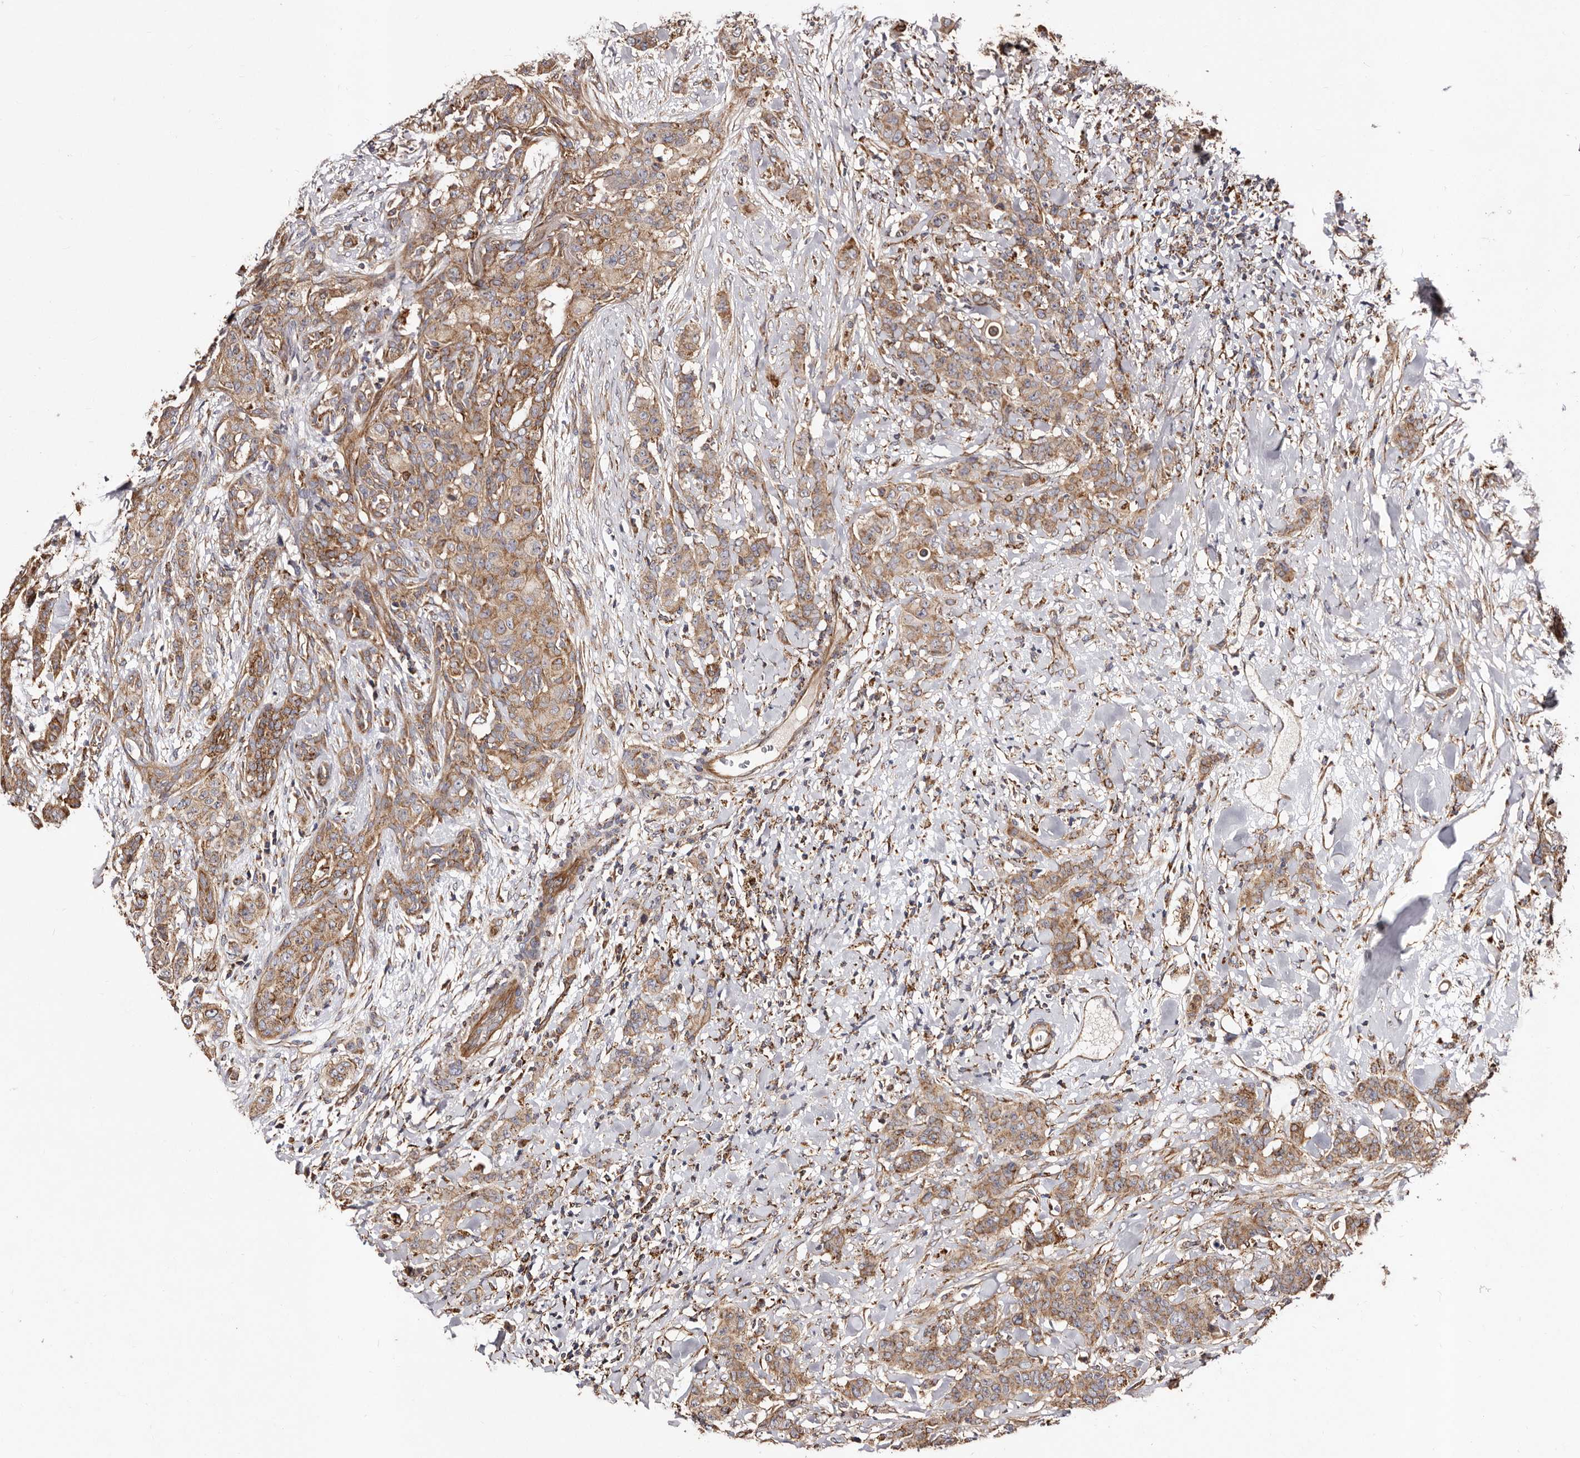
{"staining": {"intensity": "moderate", "quantity": ">75%", "location": "cytoplasmic/membranous"}, "tissue": "breast cancer", "cell_type": "Tumor cells", "image_type": "cancer", "snomed": [{"axis": "morphology", "description": "Duct carcinoma"}, {"axis": "topography", "description": "Breast"}], "caption": "Protein expression analysis of human breast cancer reveals moderate cytoplasmic/membranous staining in approximately >75% of tumor cells.", "gene": "LUZP1", "patient": {"sex": "female", "age": 40}}